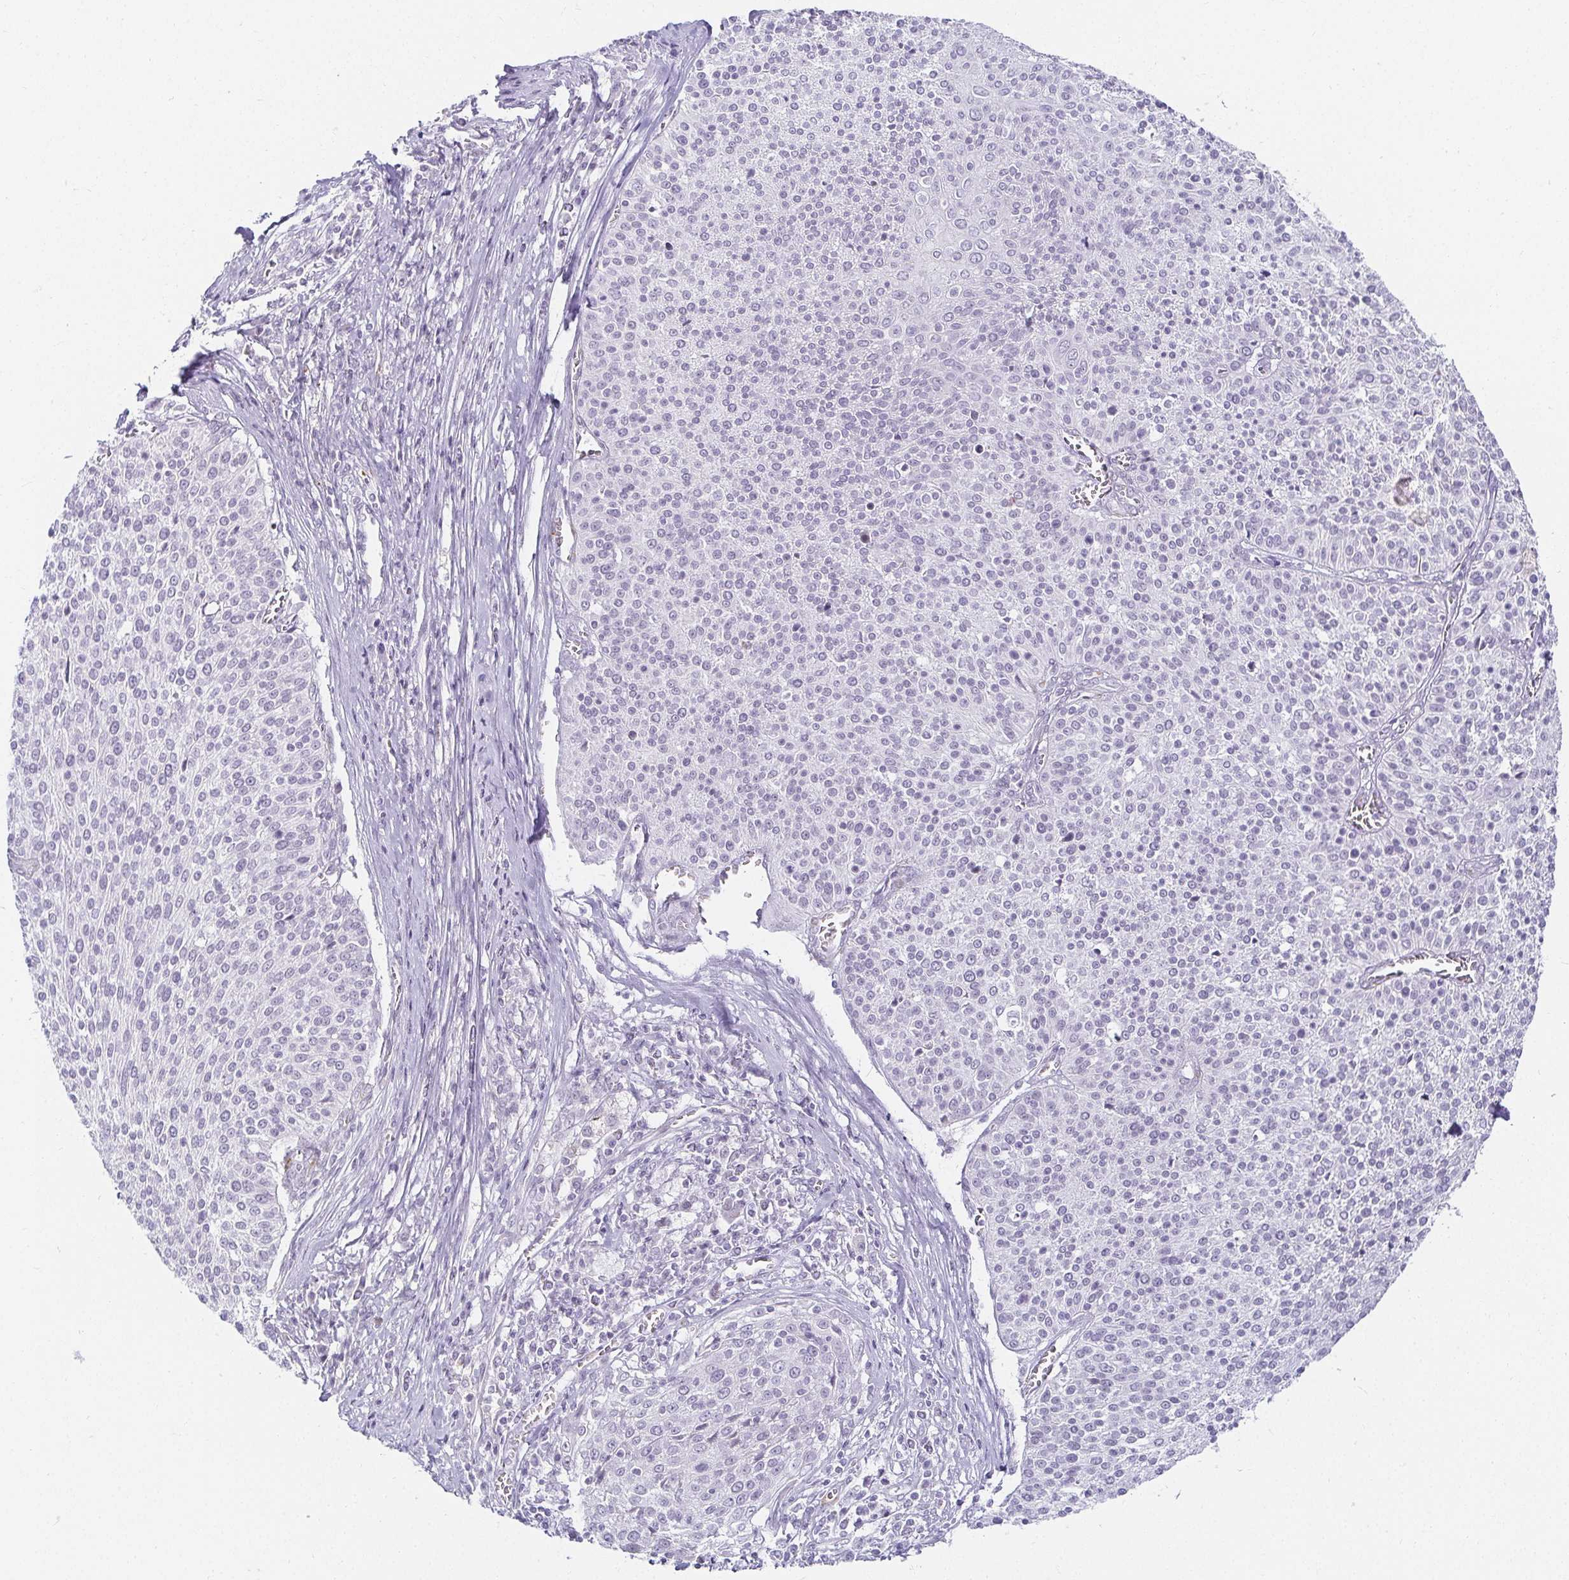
{"staining": {"intensity": "negative", "quantity": "none", "location": "none"}, "tissue": "cervical cancer", "cell_type": "Tumor cells", "image_type": "cancer", "snomed": [{"axis": "morphology", "description": "Squamous cell carcinoma, NOS"}, {"axis": "topography", "description": "Cervix"}], "caption": "IHC of cervical cancer displays no staining in tumor cells. Nuclei are stained in blue.", "gene": "ACAN", "patient": {"sex": "female", "age": 31}}